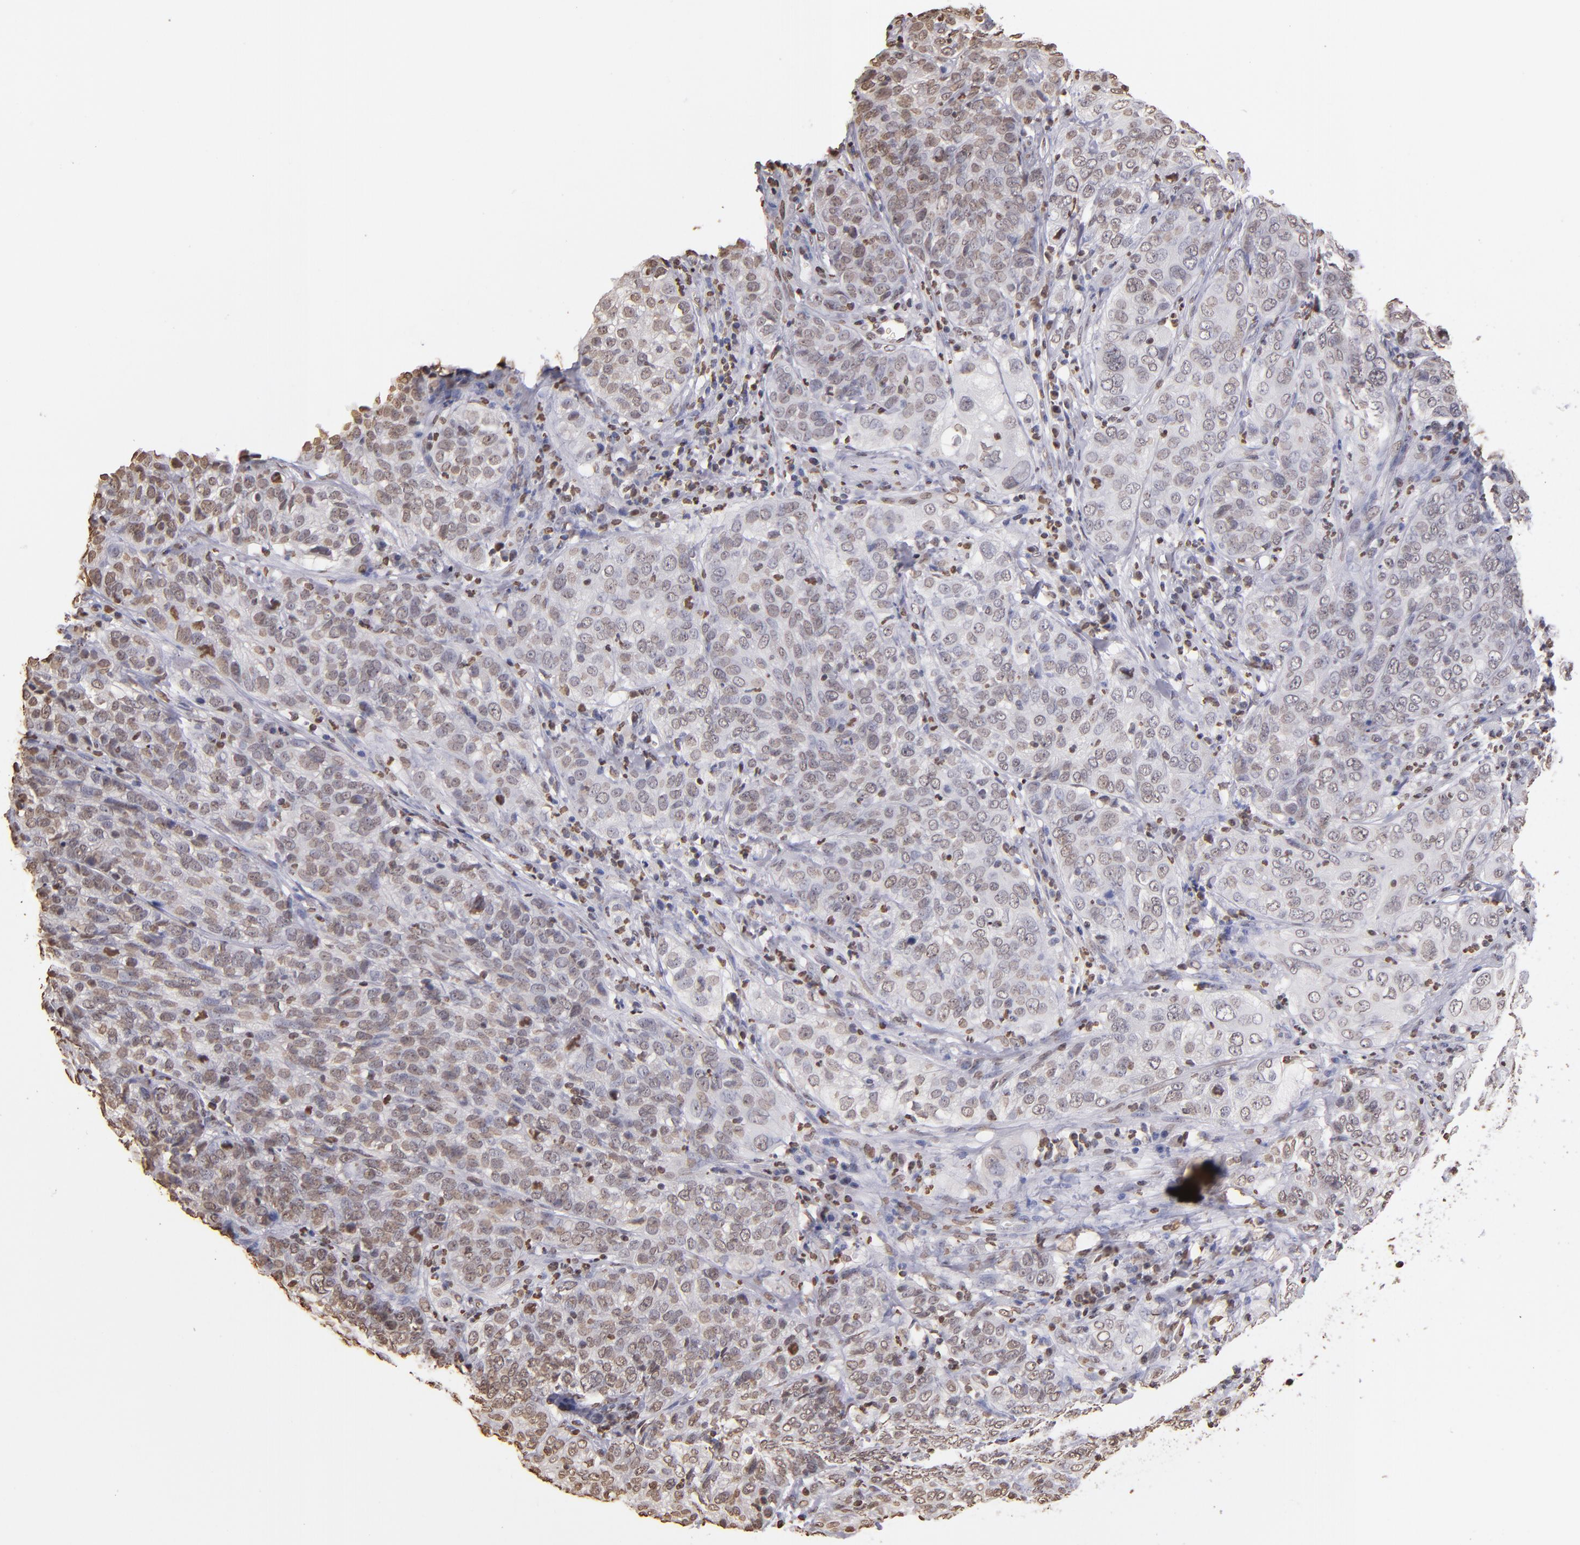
{"staining": {"intensity": "weak", "quantity": "<25%", "location": "nuclear"}, "tissue": "cervical cancer", "cell_type": "Tumor cells", "image_type": "cancer", "snomed": [{"axis": "morphology", "description": "Squamous cell carcinoma, NOS"}, {"axis": "topography", "description": "Cervix"}], "caption": "Protein analysis of squamous cell carcinoma (cervical) demonstrates no significant staining in tumor cells.", "gene": "LBX1", "patient": {"sex": "female", "age": 38}}